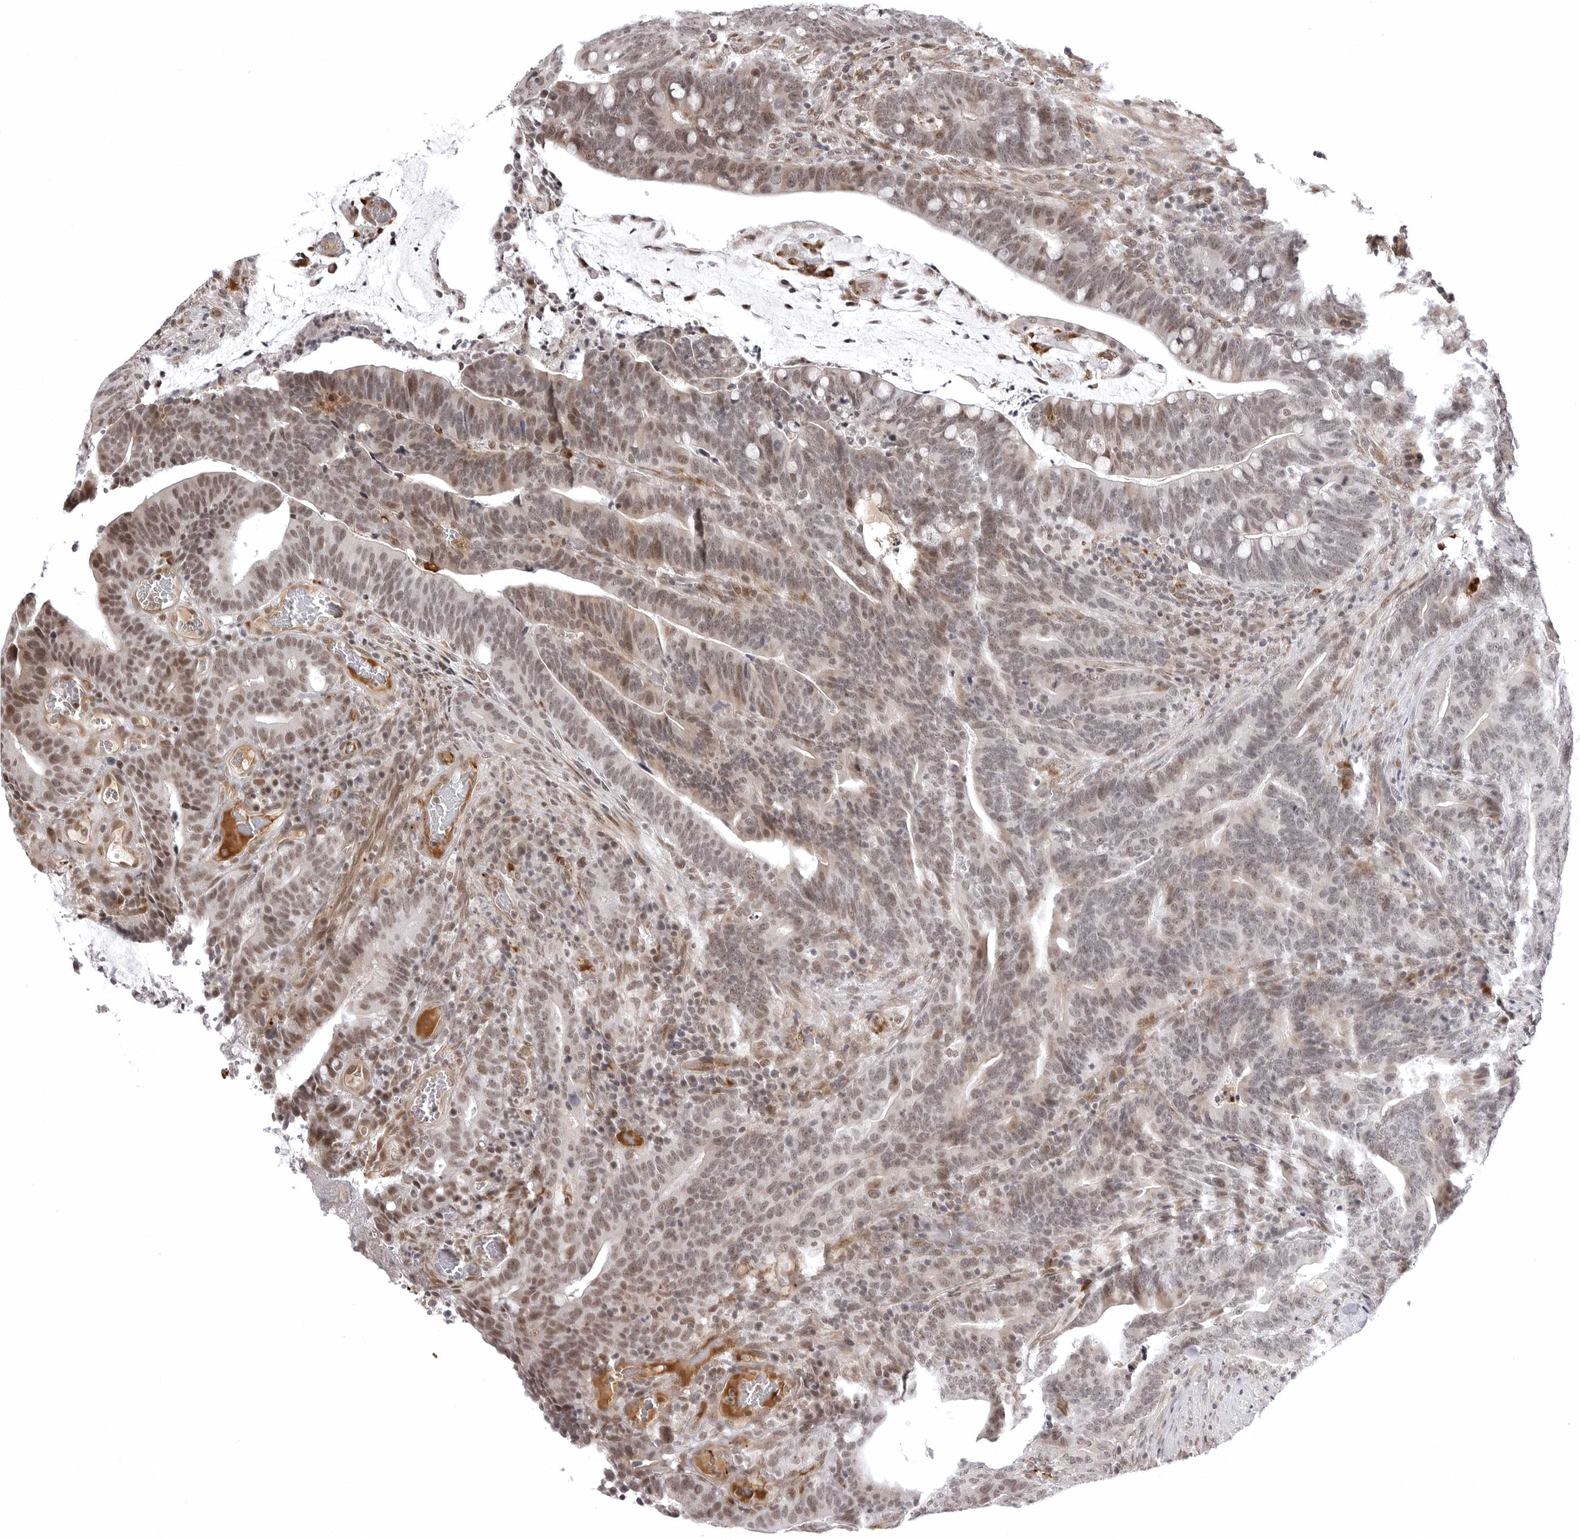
{"staining": {"intensity": "moderate", "quantity": "25%-75%", "location": "nuclear"}, "tissue": "colorectal cancer", "cell_type": "Tumor cells", "image_type": "cancer", "snomed": [{"axis": "morphology", "description": "Adenocarcinoma, NOS"}, {"axis": "topography", "description": "Colon"}], "caption": "Brown immunohistochemical staining in adenocarcinoma (colorectal) shows moderate nuclear positivity in approximately 25%-75% of tumor cells. Nuclei are stained in blue.", "gene": "PHF3", "patient": {"sex": "female", "age": 66}}